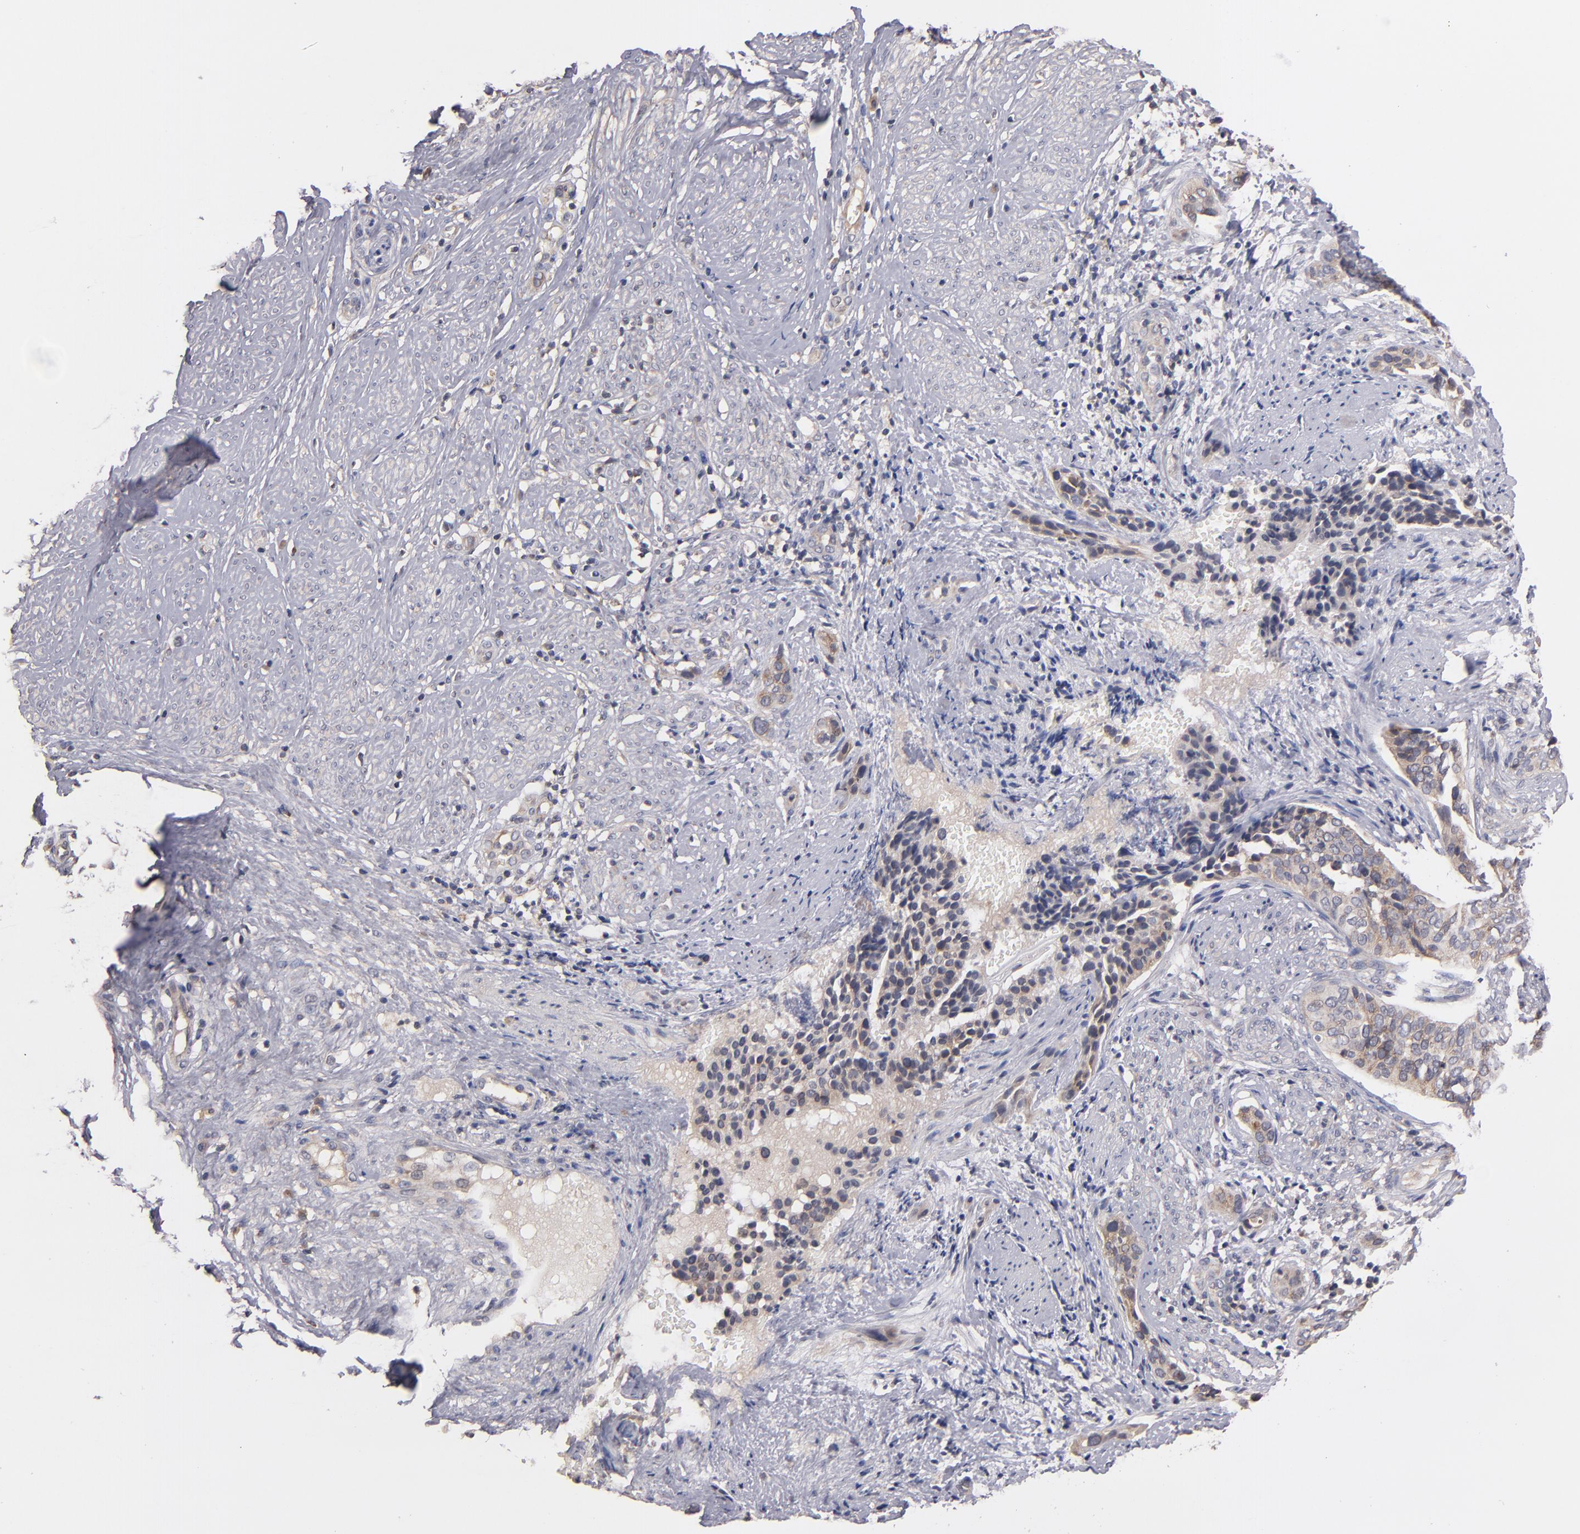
{"staining": {"intensity": "moderate", "quantity": "25%-75%", "location": "cytoplasmic/membranous"}, "tissue": "cervical cancer", "cell_type": "Tumor cells", "image_type": "cancer", "snomed": [{"axis": "morphology", "description": "Squamous cell carcinoma, NOS"}, {"axis": "topography", "description": "Cervix"}], "caption": "Cervical cancer (squamous cell carcinoma) stained with DAB immunohistochemistry reveals medium levels of moderate cytoplasmic/membranous positivity in approximately 25%-75% of tumor cells.", "gene": "UPF3B", "patient": {"sex": "female", "age": 31}}